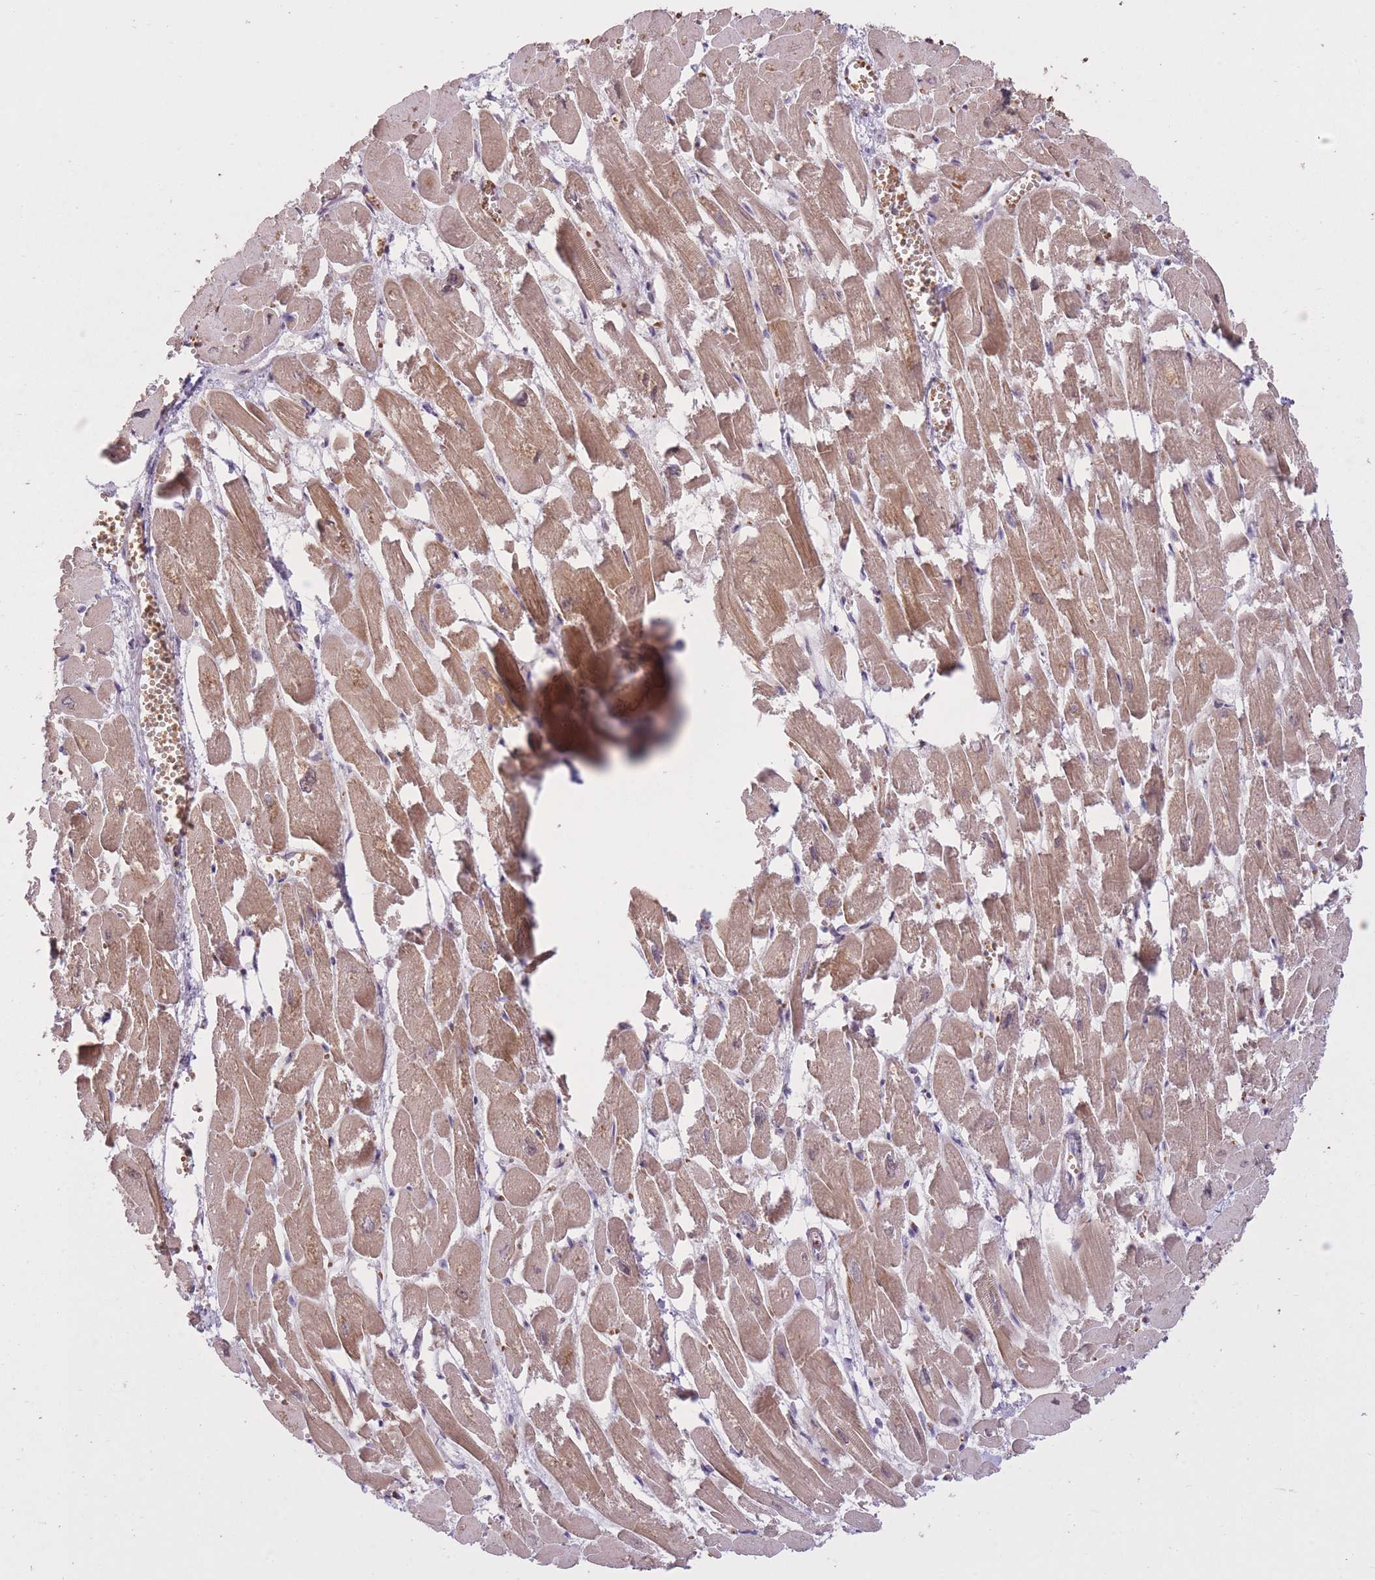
{"staining": {"intensity": "moderate", "quantity": ">75%", "location": "cytoplasmic/membranous"}, "tissue": "heart muscle", "cell_type": "Cardiomyocytes", "image_type": "normal", "snomed": [{"axis": "morphology", "description": "Normal tissue, NOS"}, {"axis": "topography", "description": "Heart"}], "caption": "About >75% of cardiomyocytes in benign heart muscle demonstrate moderate cytoplasmic/membranous protein expression as visualized by brown immunohistochemical staining.", "gene": "POLR3F", "patient": {"sex": "male", "age": 54}}